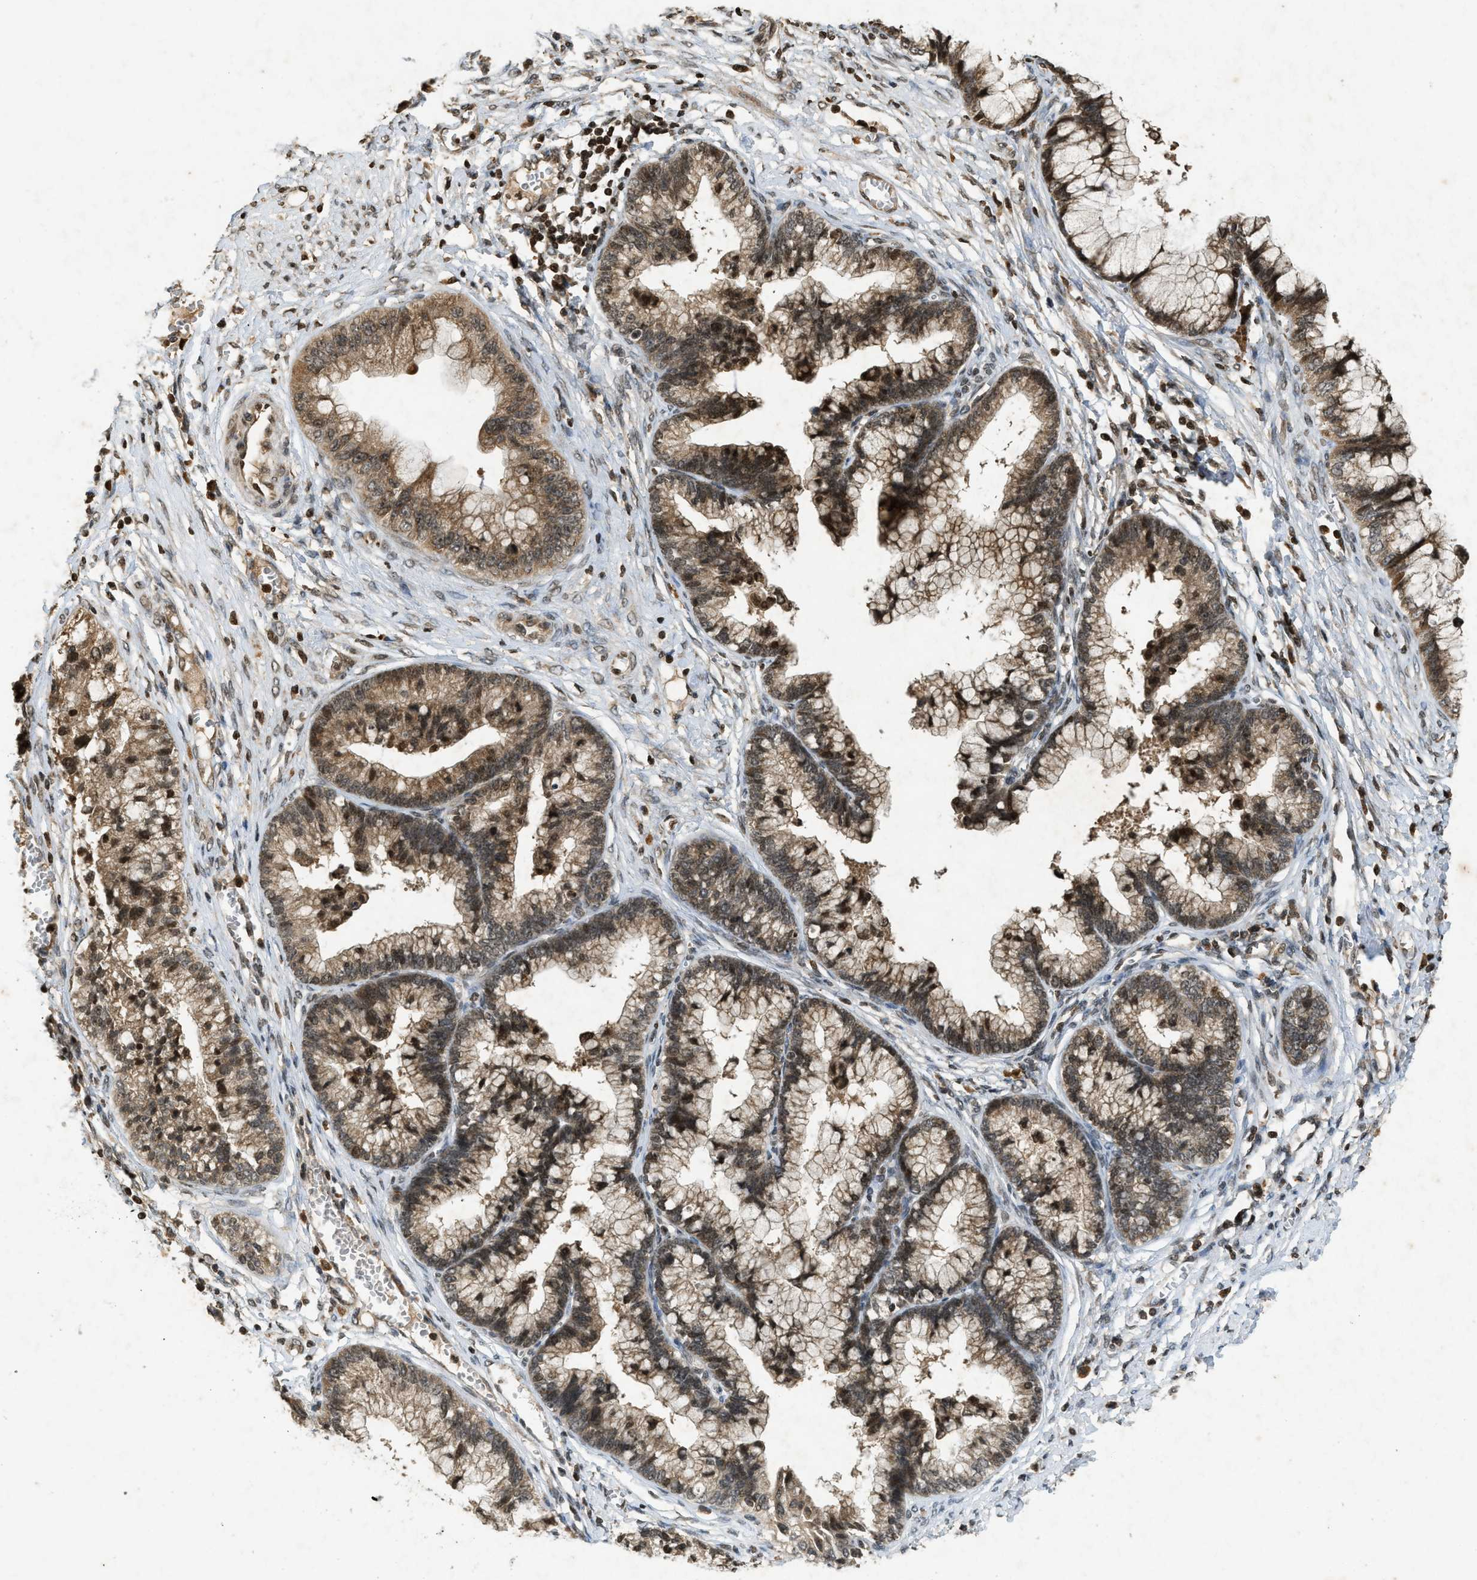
{"staining": {"intensity": "moderate", "quantity": ">75%", "location": "cytoplasmic/membranous,nuclear"}, "tissue": "cervical cancer", "cell_type": "Tumor cells", "image_type": "cancer", "snomed": [{"axis": "morphology", "description": "Adenocarcinoma, NOS"}, {"axis": "topography", "description": "Cervix"}], "caption": "A medium amount of moderate cytoplasmic/membranous and nuclear expression is identified in about >75% of tumor cells in cervical cancer tissue.", "gene": "SIAH1", "patient": {"sex": "female", "age": 44}}